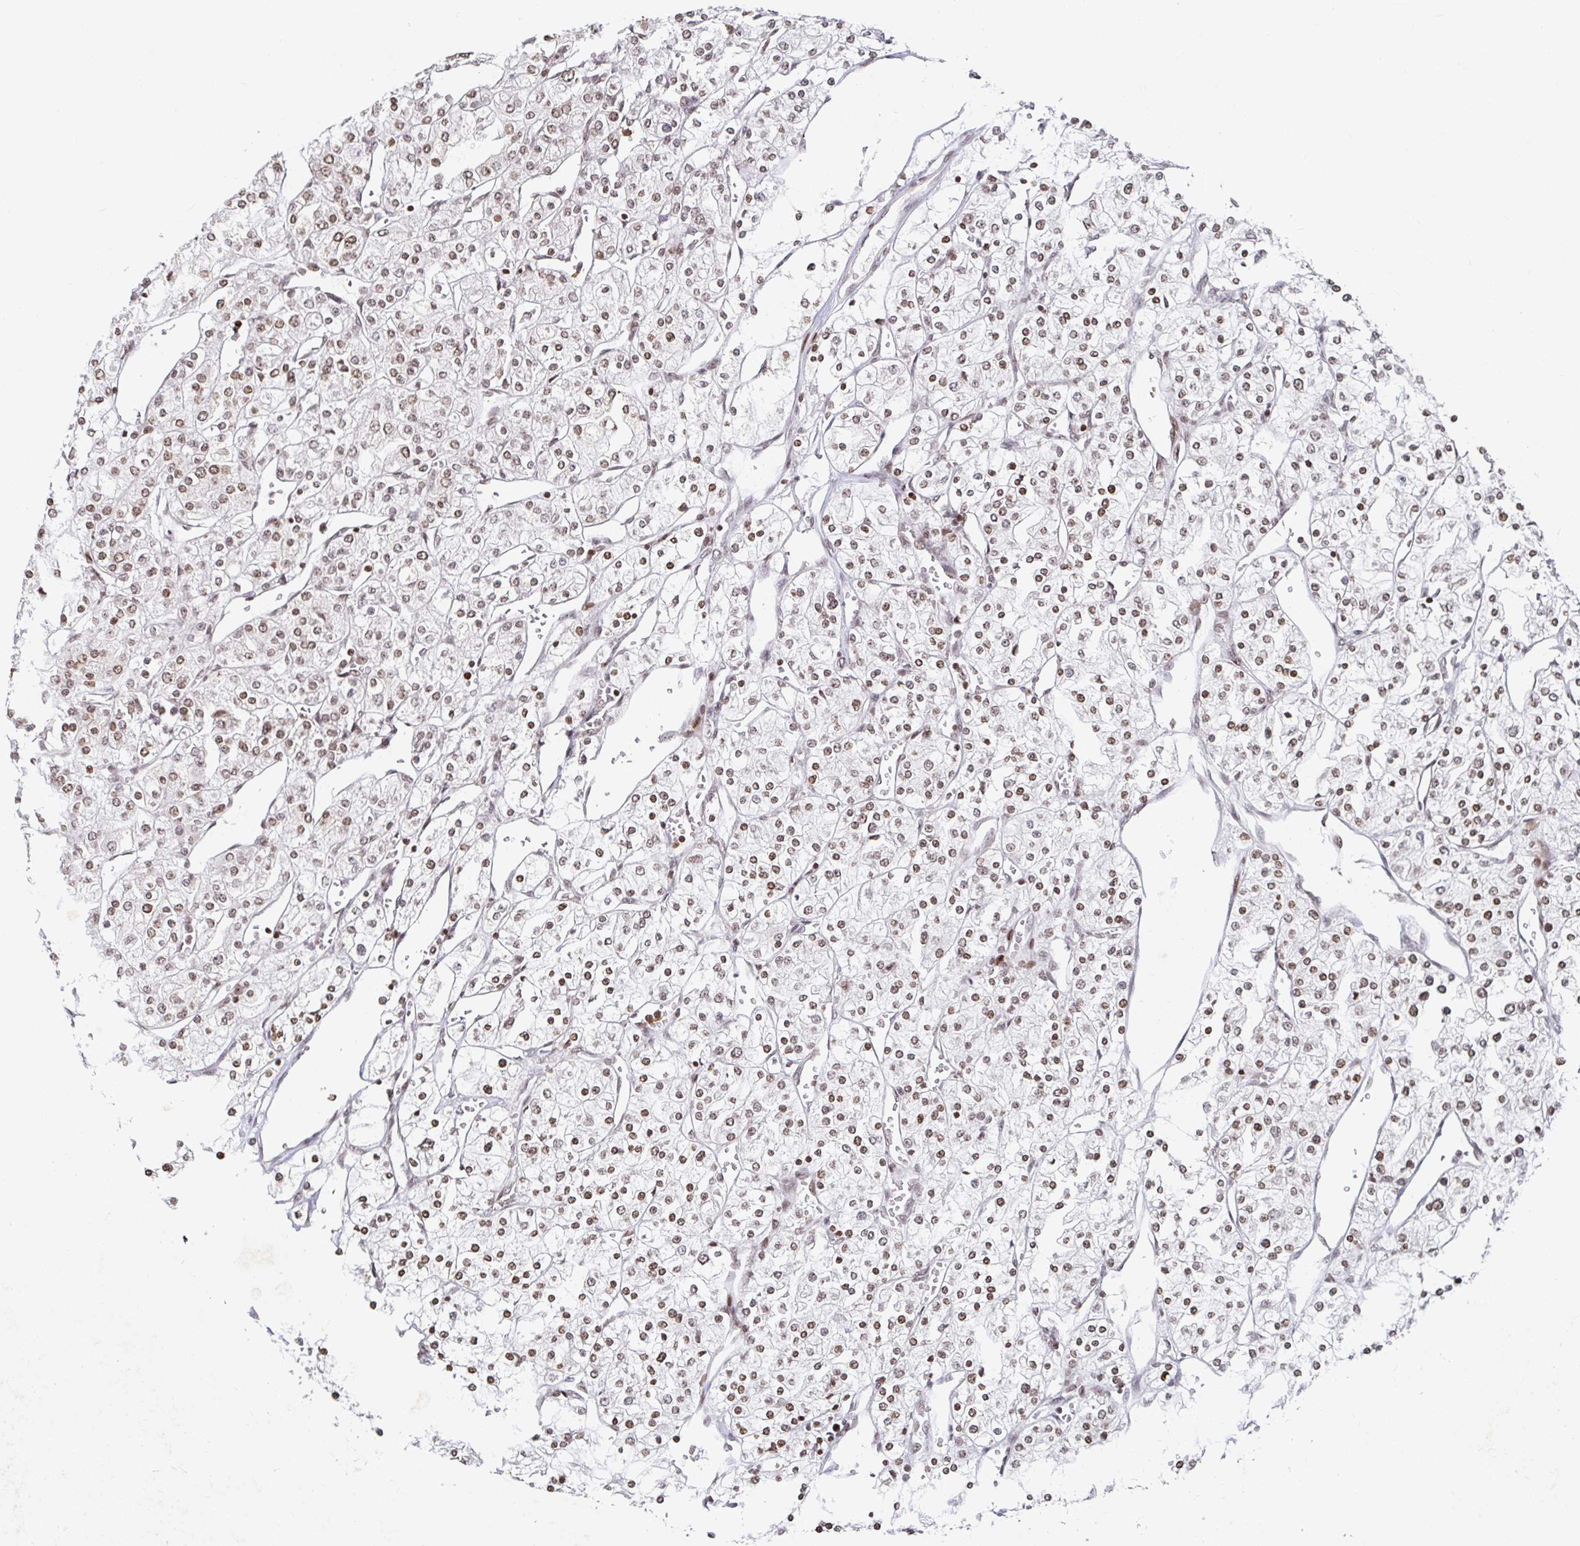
{"staining": {"intensity": "moderate", "quantity": ">75%", "location": "nuclear"}, "tissue": "renal cancer", "cell_type": "Tumor cells", "image_type": "cancer", "snomed": [{"axis": "morphology", "description": "Adenocarcinoma, NOS"}, {"axis": "topography", "description": "Kidney"}], "caption": "Immunohistochemistry photomicrograph of human renal adenocarcinoma stained for a protein (brown), which reveals medium levels of moderate nuclear staining in approximately >75% of tumor cells.", "gene": "C19orf53", "patient": {"sex": "male", "age": 80}}